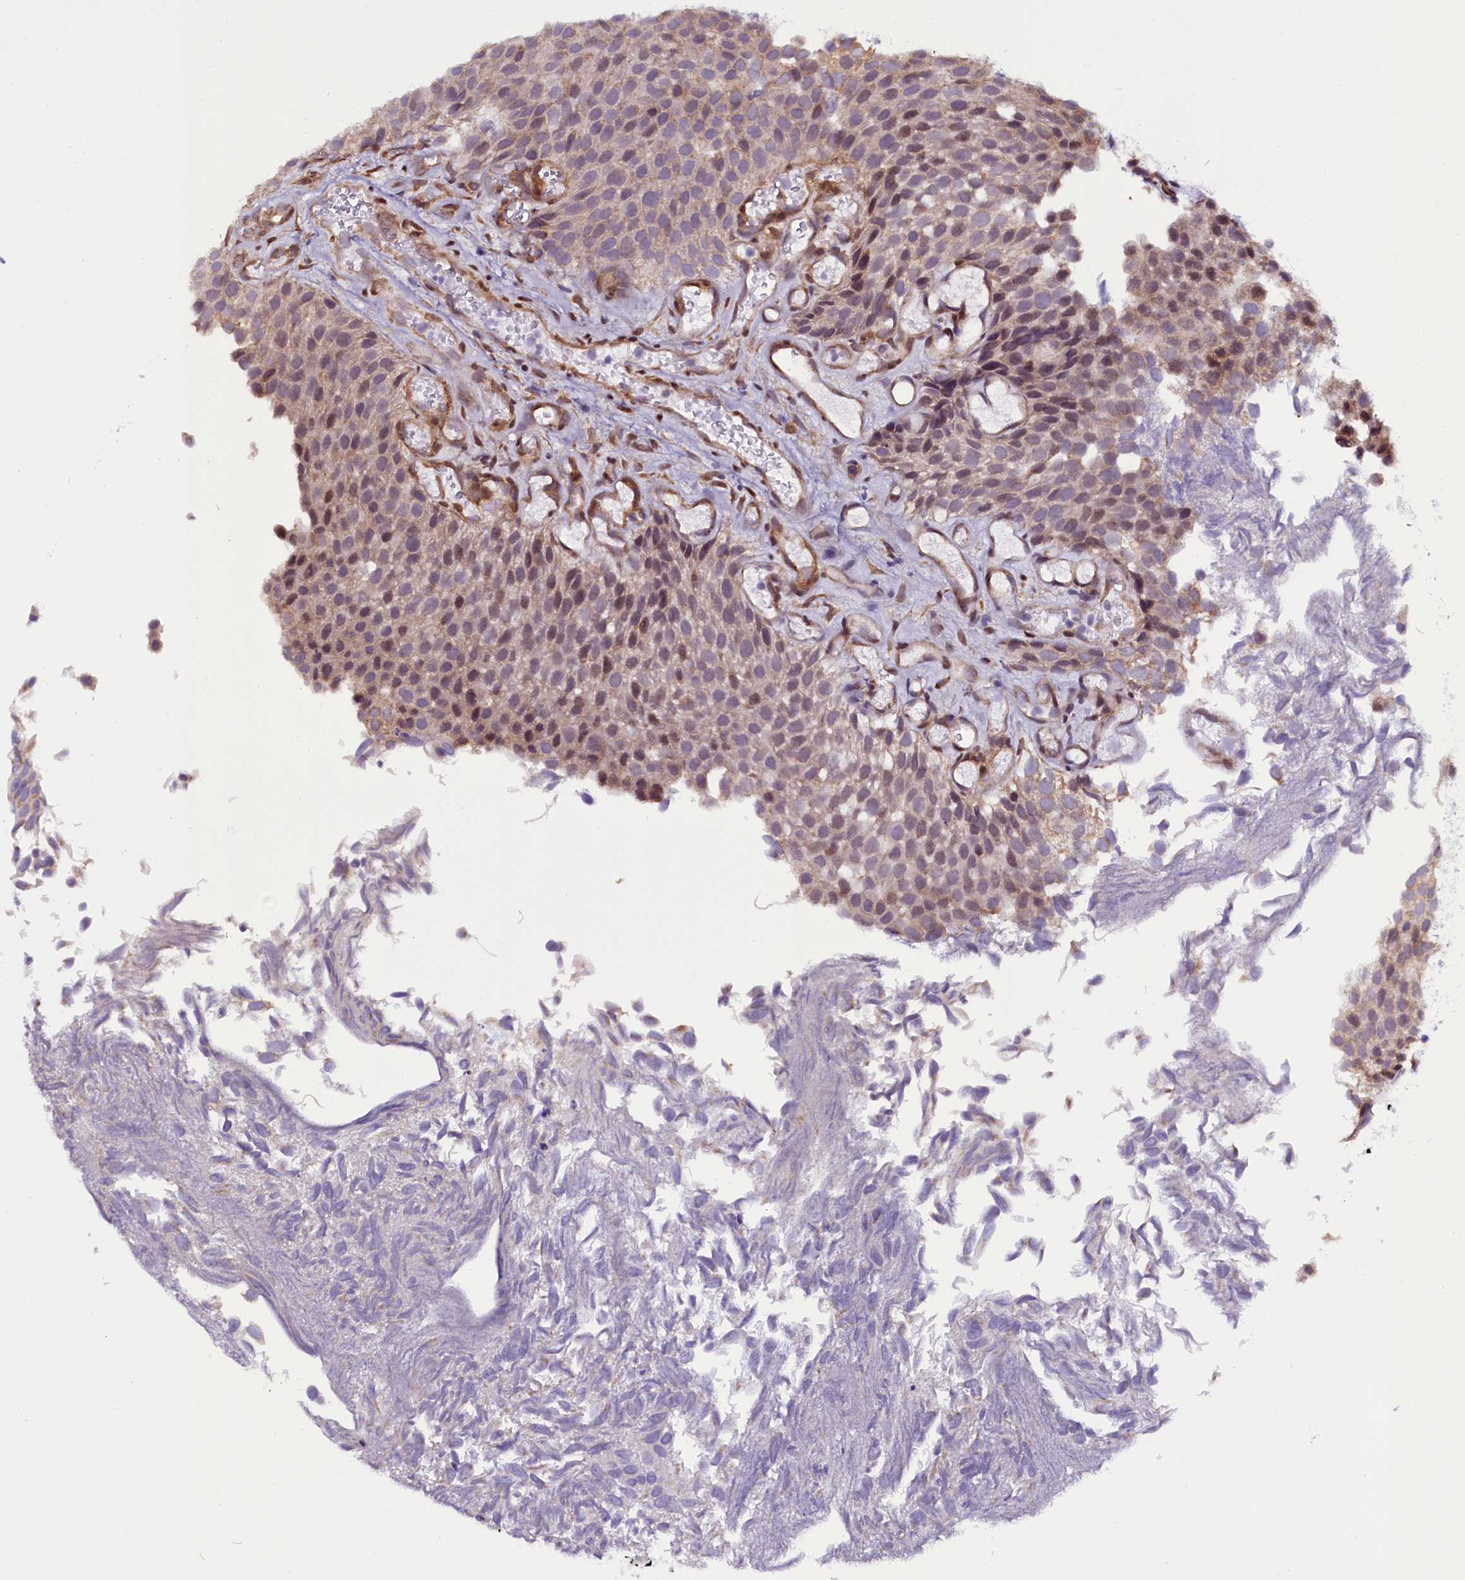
{"staining": {"intensity": "moderate", "quantity": "25%-75%", "location": "cytoplasmic/membranous,nuclear"}, "tissue": "urothelial cancer", "cell_type": "Tumor cells", "image_type": "cancer", "snomed": [{"axis": "morphology", "description": "Urothelial carcinoma, Low grade"}, {"axis": "topography", "description": "Urinary bladder"}], "caption": "Protein expression analysis of urothelial carcinoma (low-grade) reveals moderate cytoplasmic/membranous and nuclear positivity in approximately 25%-75% of tumor cells.", "gene": "UACA", "patient": {"sex": "male", "age": 89}}